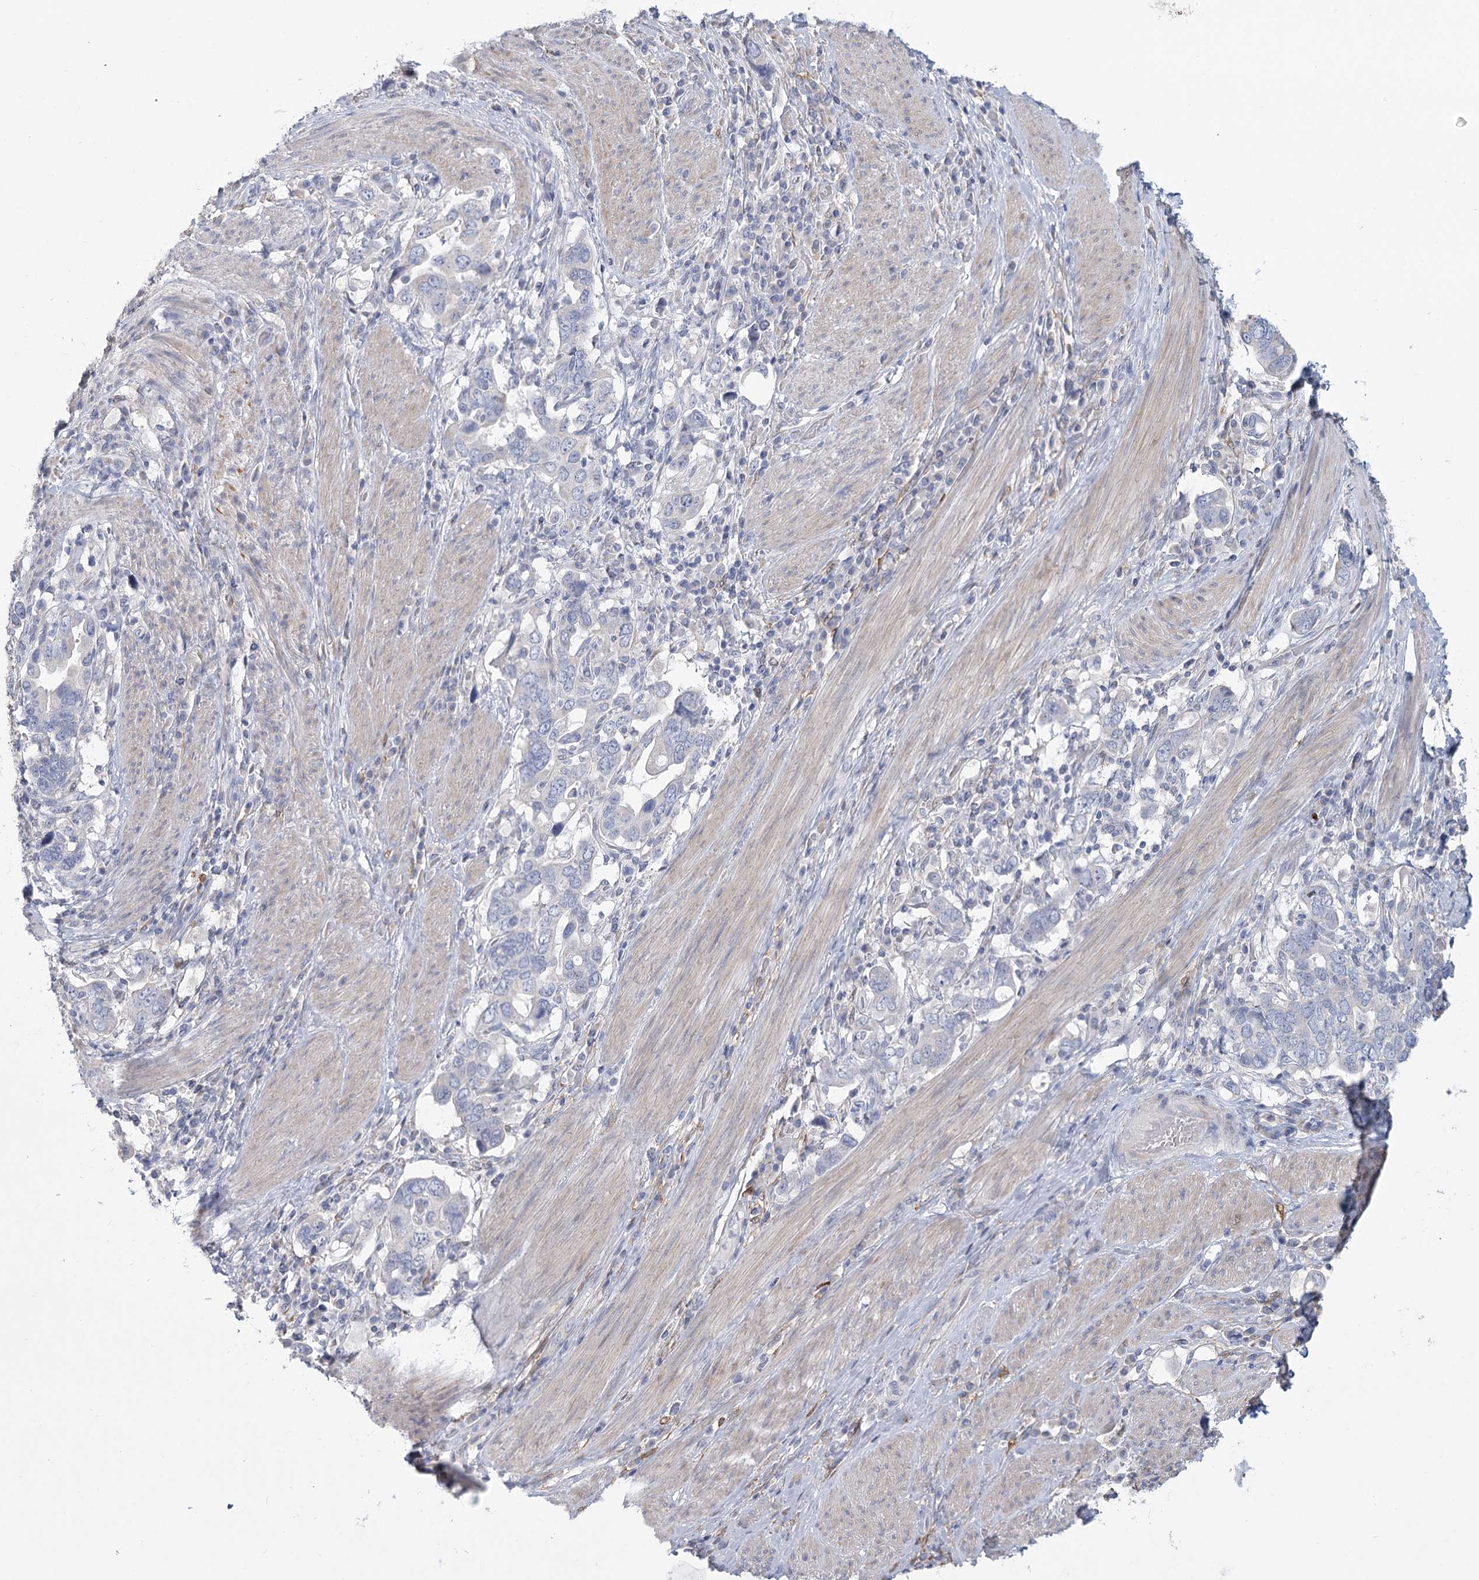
{"staining": {"intensity": "negative", "quantity": "none", "location": "none"}, "tissue": "stomach cancer", "cell_type": "Tumor cells", "image_type": "cancer", "snomed": [{"axis": "morphology", "description": "Adenocarcinoma, NOS"}, {"axis": "topography", "description": "Stomach, upper"}], "caption": "A high-resolution micrograph shows immunohistochemistry staining of stomach adenocarcinoma, which demonstrates no significant staining in tumor cells.", "gene": "CNTLN", "patient": {"sex": "male", "age": 62}}